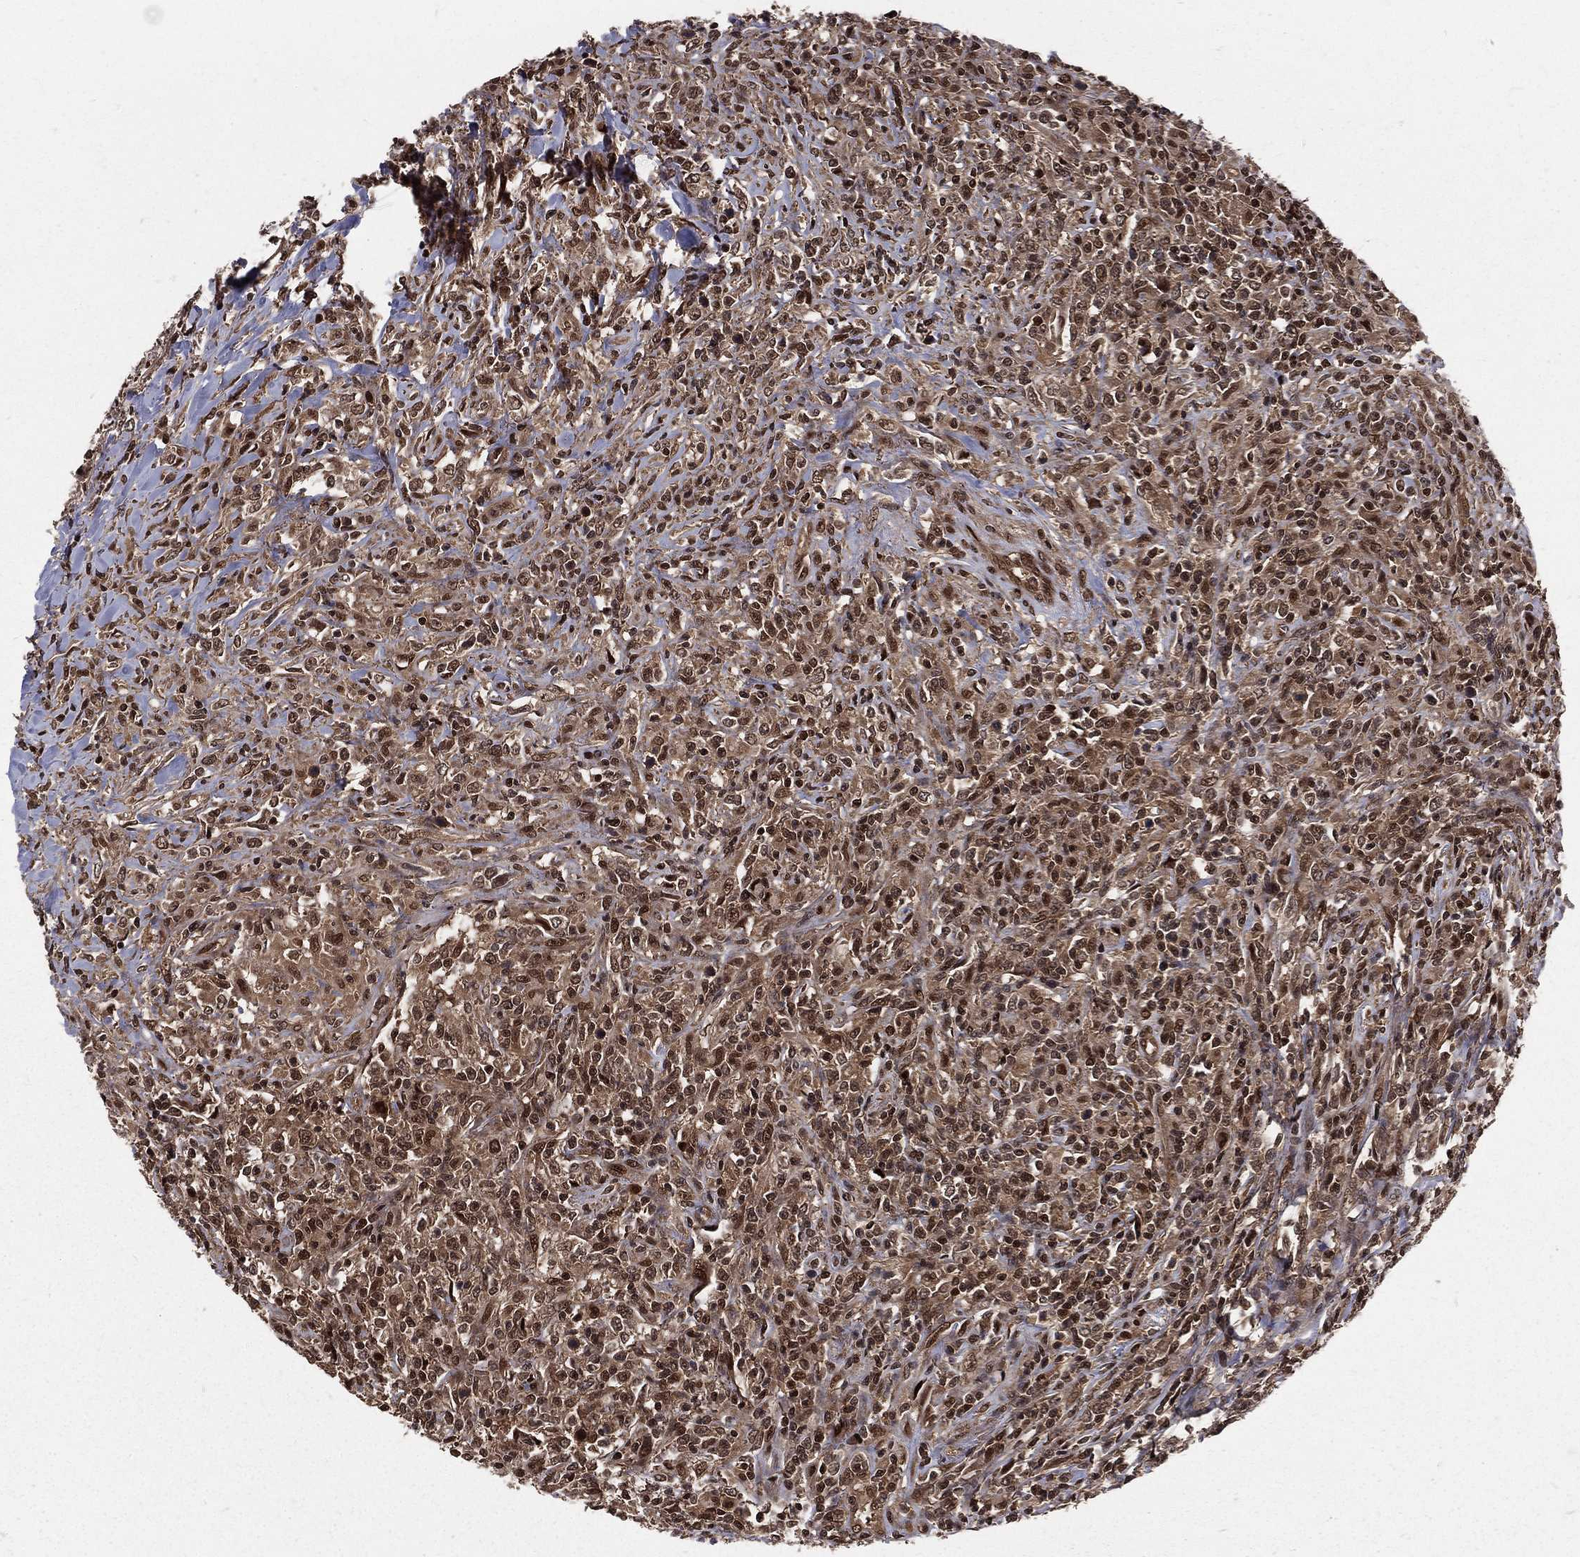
{"staining": {"intensity": "moderate", "quantity": "25%-75%", "location": "cytoplasmic/membranous,nuclear"}, "tissue": "lymphoma", "cell_type": "Tumor cells", "image_type": "cancer", "snomed": [{"axis": "morphology", "description": "Malignant lymphoma, non-Hodgkin's type, High grade"}, {"axis": "topography", "description": "Lung"}], "caption": "A micrograph showing moderate cytoplasmic/membranous and nuclear expression in approximately 25%-75% of tumor cells in lymphoma, as visualized by brown immunohistochemical staining.", "gene": "COPS4", "patient": {"sex": "male", "age": 79}}